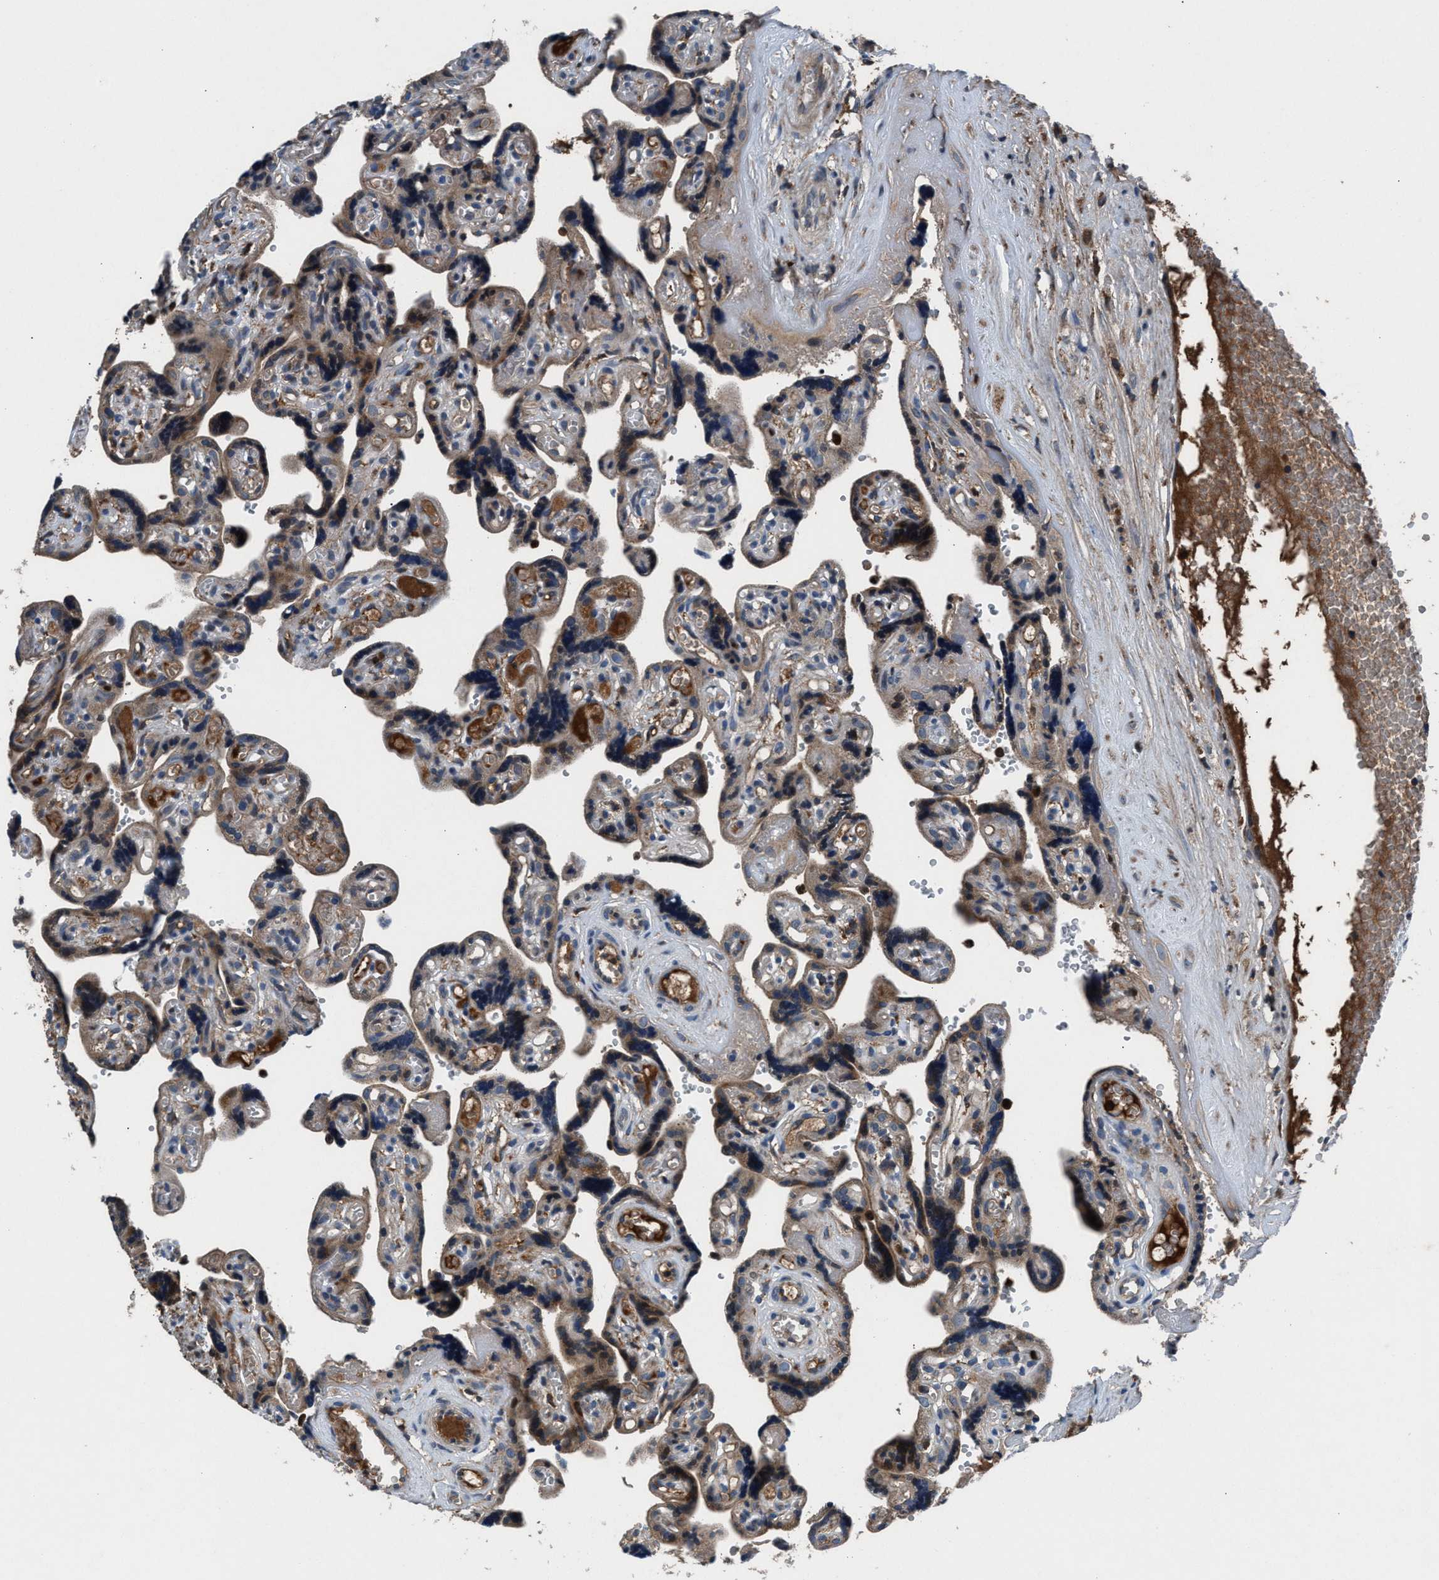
{"staining": {"intensity": "strong", "quantity": ">75%", "location": "cytoplasmic/membranous"}, "tissue": "placenta", "cell_type": "Decidual cells", "image_type": "normal", "snomed": [{"axis": "morphology", "description": "Normal tissue, NOS"}, {"axis": "topography", "description": "Placenta"}], "caption": "A micrograph of human placenta stained for a protein reveals strong cytoplasmic/membranous brown staining in decidual cells. (DAB (3,3'-diaminobenzidine) = brown stain, brightfield microscopy at high magnification).", "gene": "FAM221A", "patient": {"sex": "female", "age": 30}}